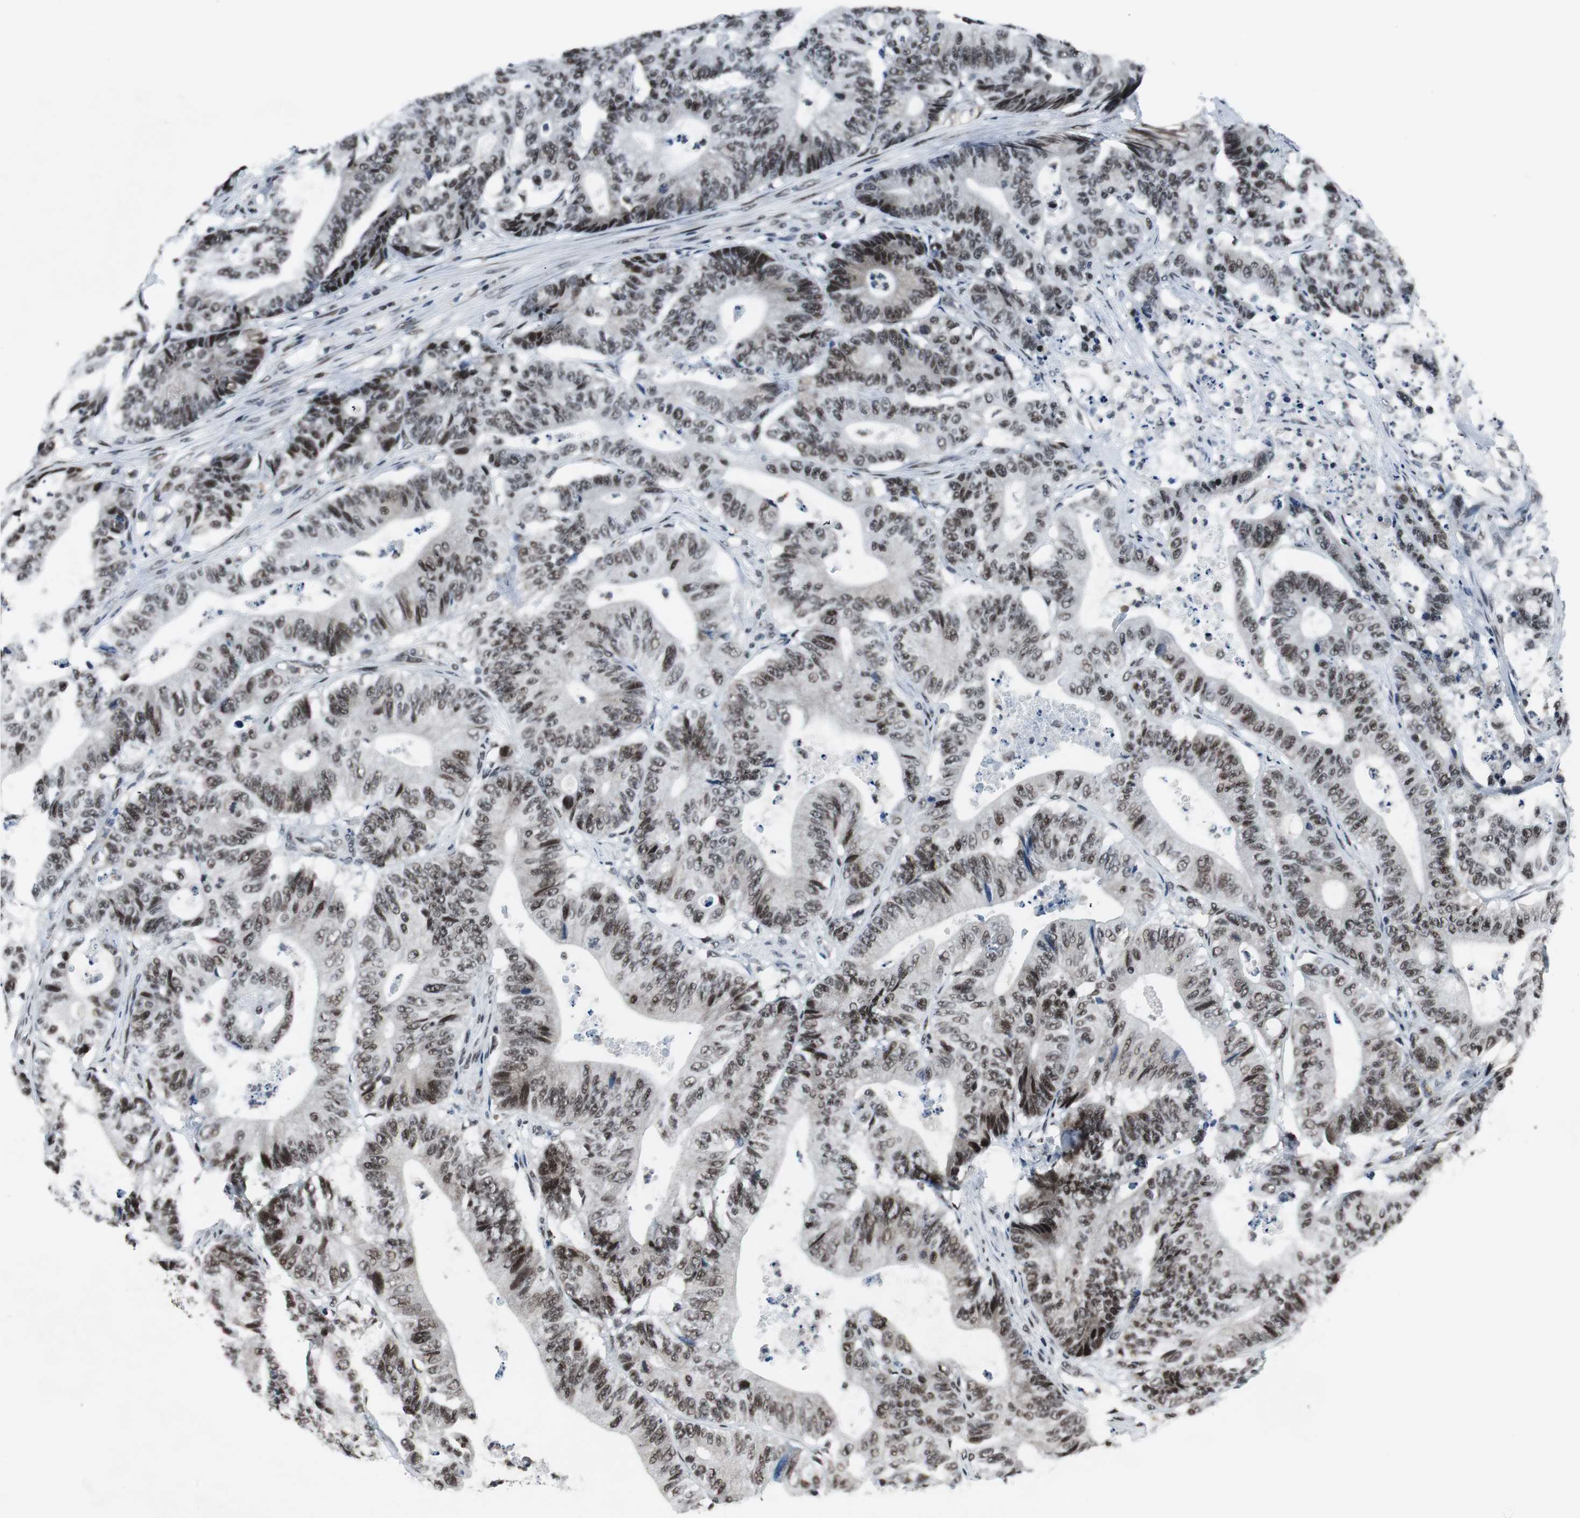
{"staining": {"intensity": "moderate", "quantity": ">75%", "location": "nuclear"}, "tissue": "colorectal cancer", "cell_type": "Tumor cells", "image_type": "cancer", "snomed": [{"axis": "morphology", "description": "Adenocarcinoma, NOS"}, {"axis": "topography", "description": "Colon"}], "caption": "The micrograph exhibits immunohistochemical staining of adenocarcinoma (colorectal). There is moderate nuclear expression is seen in approximately >75% of tumor cells.", "gene": "CDK9", "patient": {"sex": "female", "age": 84}}